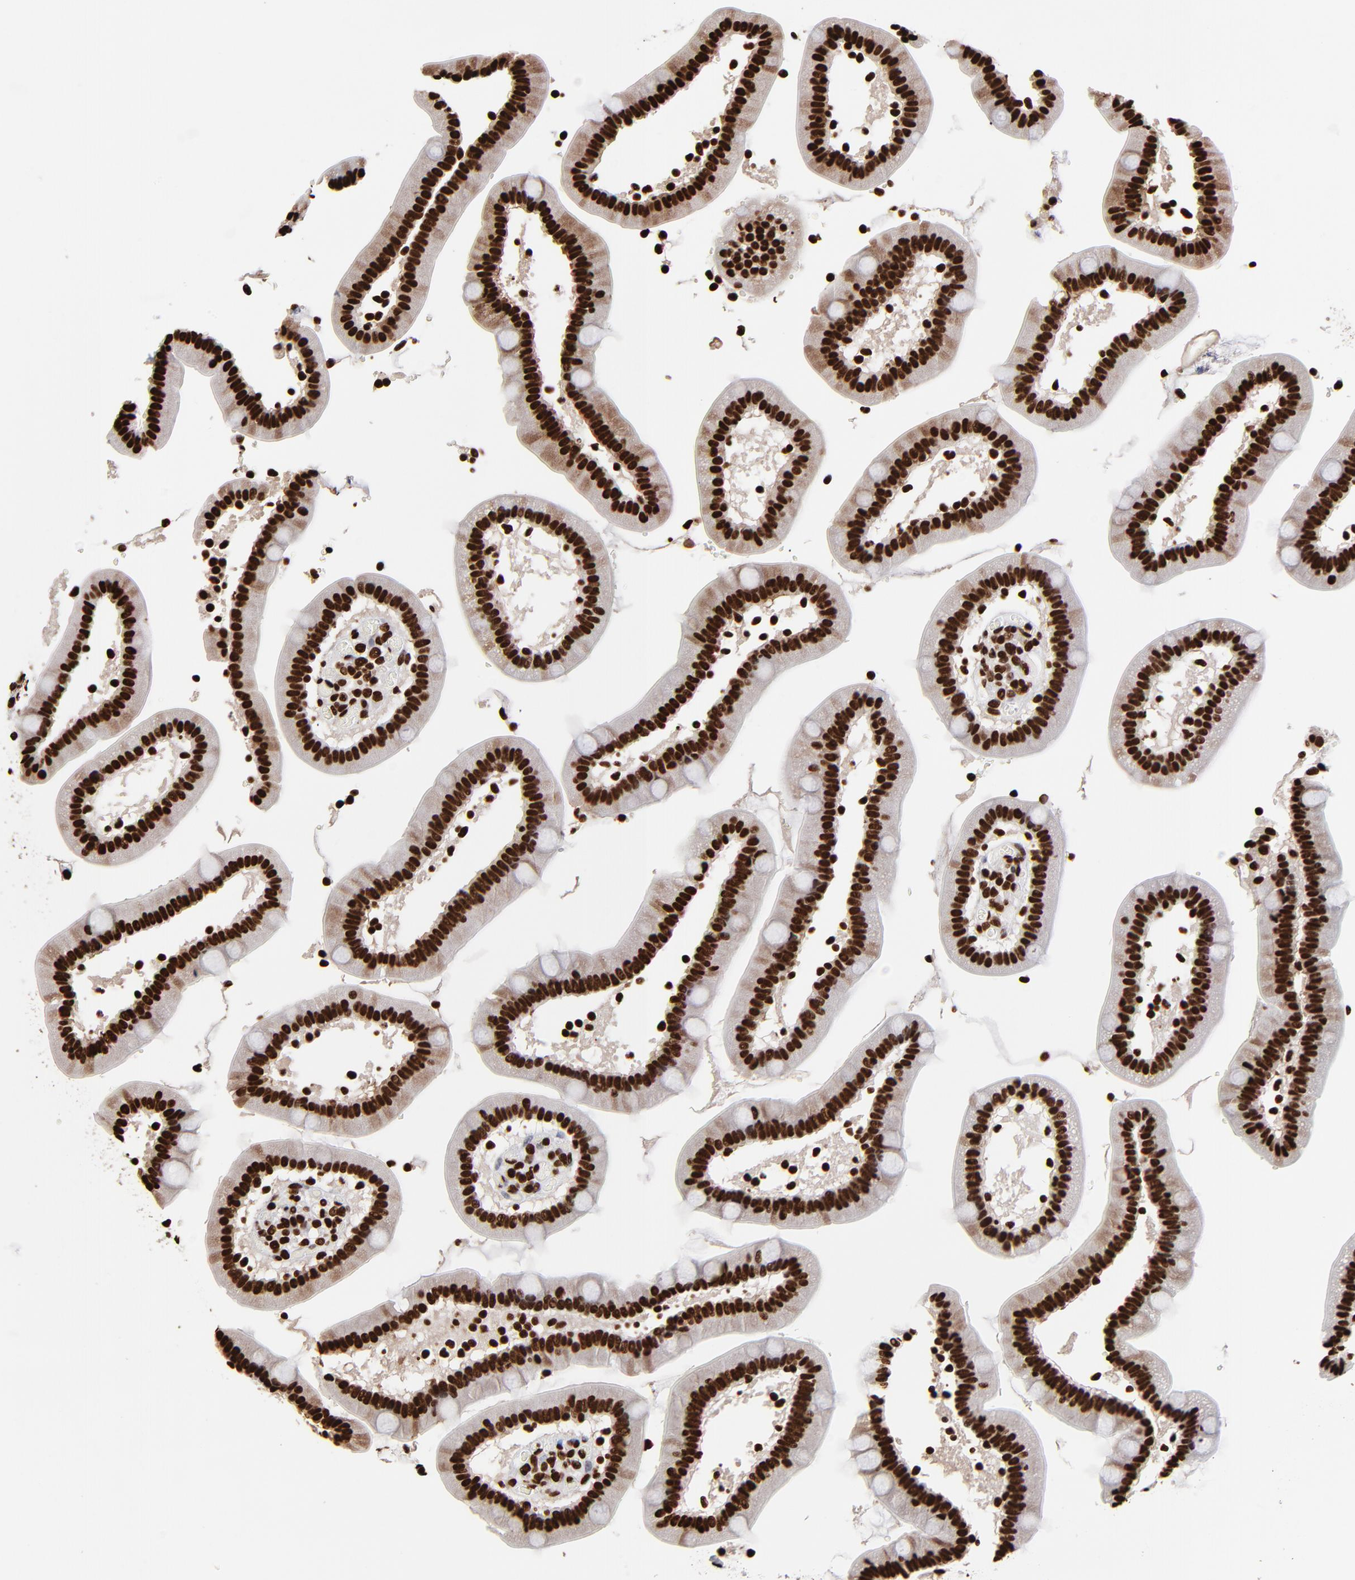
{"staining": {"intensity": "strong", "quantity": ">75%", "location": "nuclear"}, "tissue": "duodenum", "cell_type": "Glandular cells", "image_type": "normal", "snomed": [{"axis": "morphology", "description": "Normal tissue, NOS"}, {"axis": "topography", "description": "Duodenum"}], "caption": "IHC (DAB) staining of normal human duodenum shows strong nuclear protein staining in approximately >75% of glandular cells. The staining was performed using DAB, with brown indicating positive protein expression. Nuclei are stained blue with hematoxylin.", "gene": "ZNF544", "patient": {"sex": "male", "age": 66}}